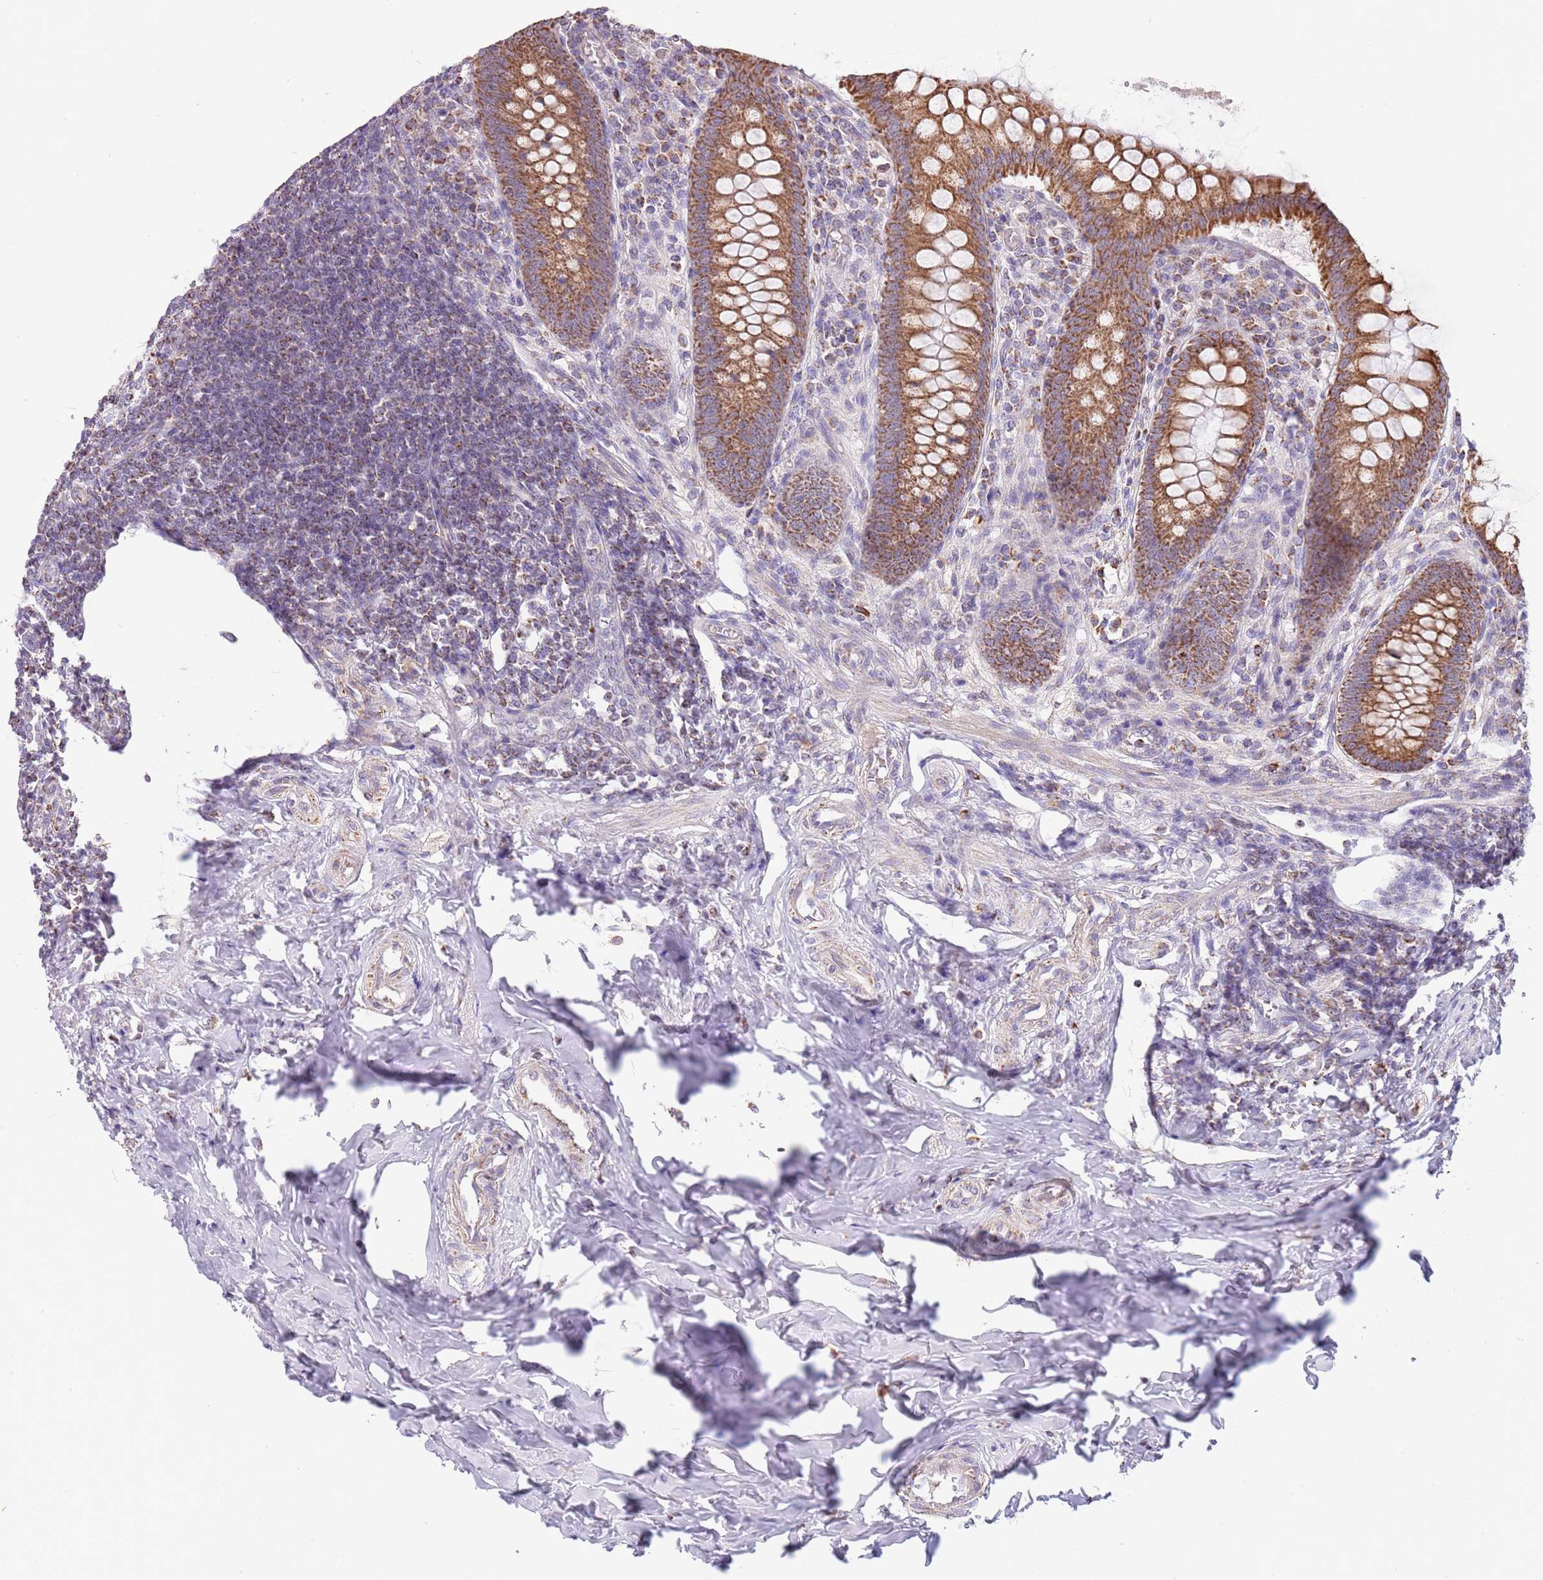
{"staining": {"intensity": "moderate", "quantity": ">75%", "location": "cytoplasmic/membranous"}, "tissue": "appendix", "cell_type": "Glandular cells", "image_type": "normal", "snomed": [{"axis": "morphology", "description": "Normal tissue, NOS"}, {"axis": "topography", "description": "Appendix"}], "caption": "Immunohistochemistry (IHC) micrograph of benign human appendix stained for a protein (brown), which demonstrates medium levels of moderate cytoplasmic/membranous expression in about >75% of glandular cells.", "gene": "LHX6", "patient": {"sex": "female", "age": 33}}